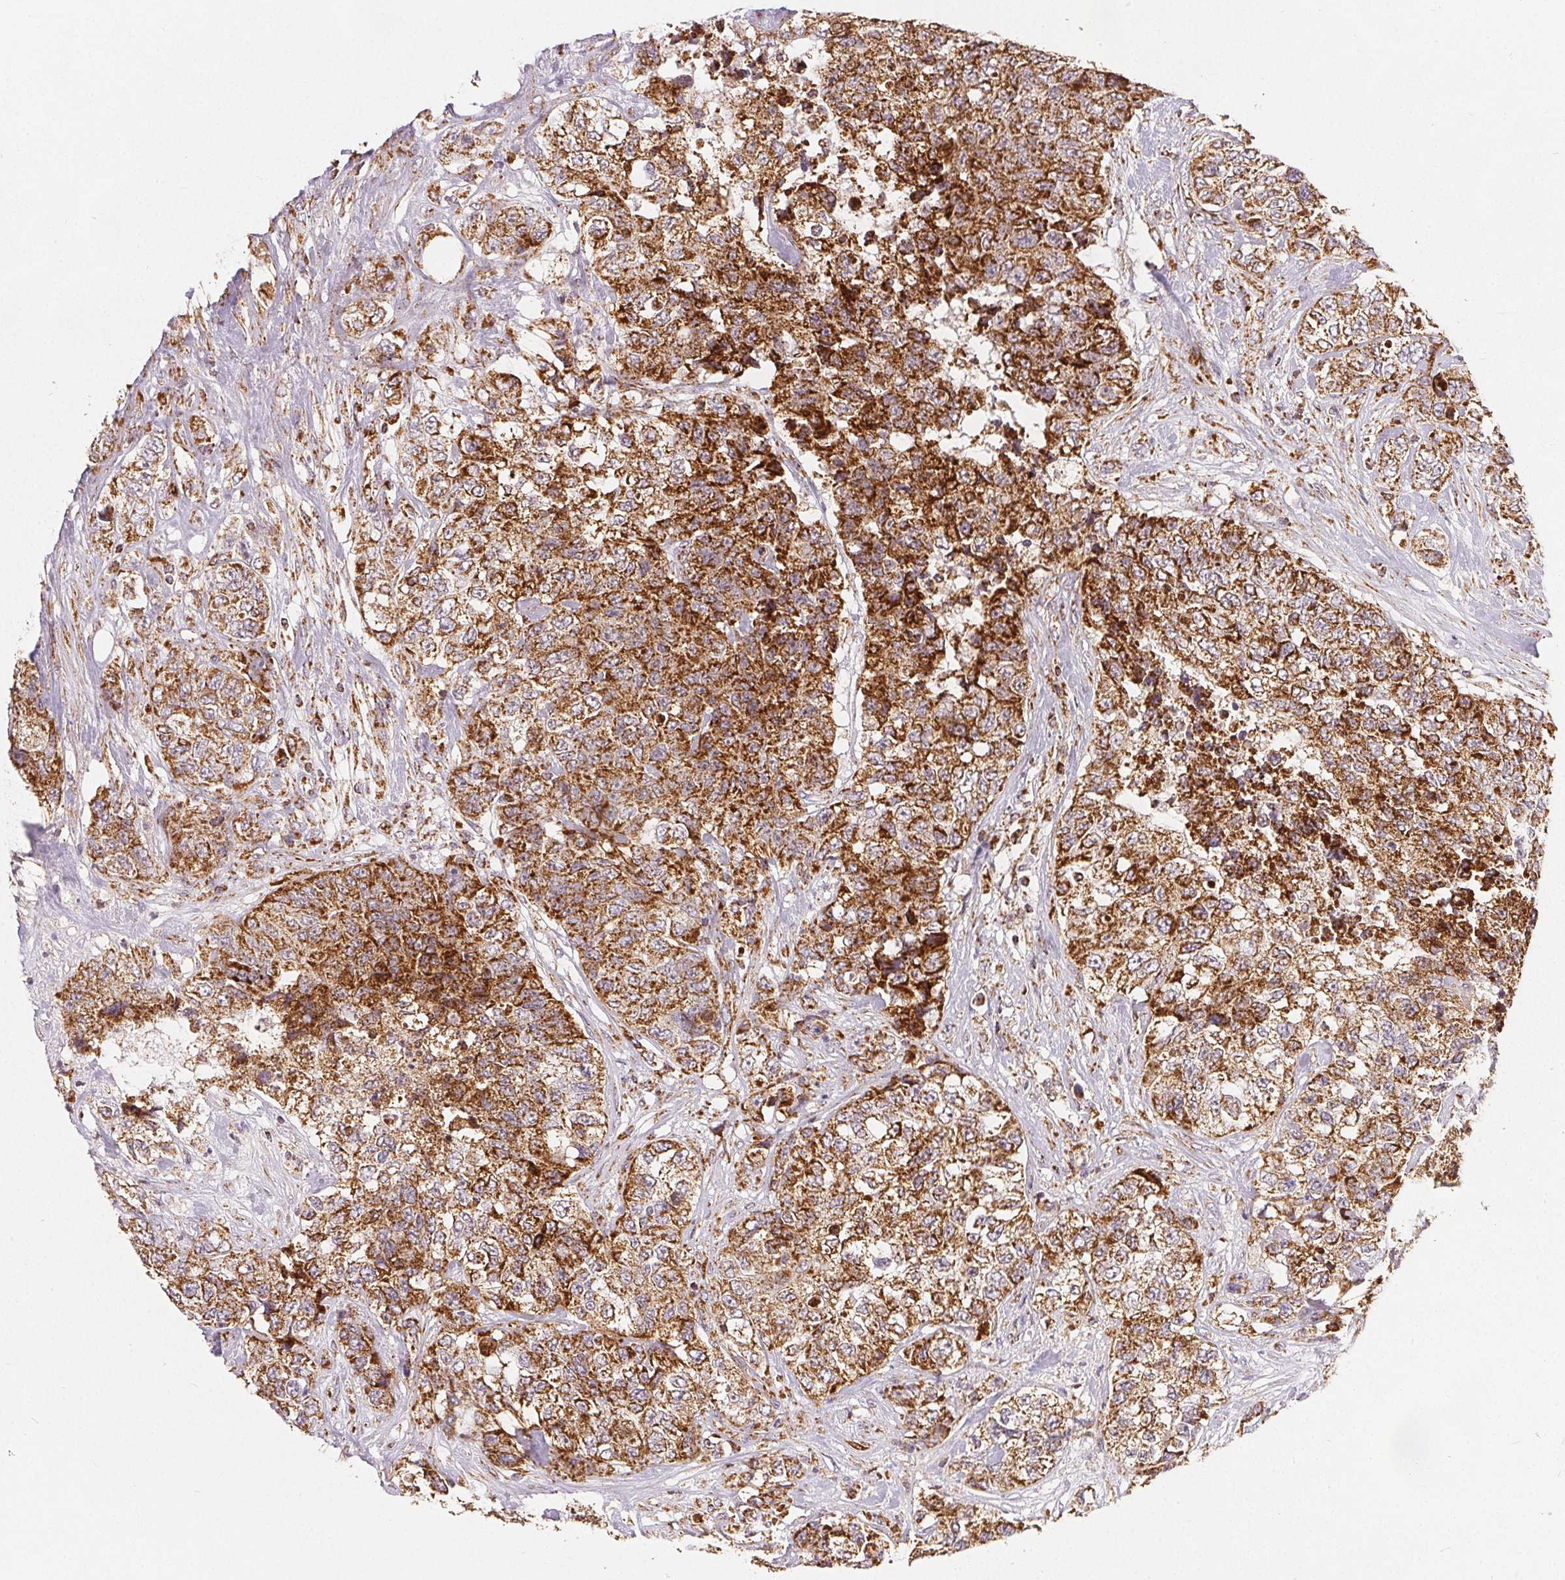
{"staining": {"intensity": "moderate", "quantity": ">75%", "location": "cytoplasmic/membranous"}, "tissue": "urothelial cancer", "cell_type": "Tumor cells", "image_type": "cancer", "snomed": [{"axis": "morphology", "description": "Urothelial carcinoma, High grade"}, {"axis": "topography", "description": "Urinary bladder"}], "caption": "High-magnification brightfield microscopy of urothelial cancer stained with DAB (brown) and counterstained with hematoxylin (blue). tumor cells exhibit moderate cytoplasmic/membranous staining is appreciated in approximately>75% of cells.", "gene": "SDHB", "patient": {"sex": "female", "age": 78}}